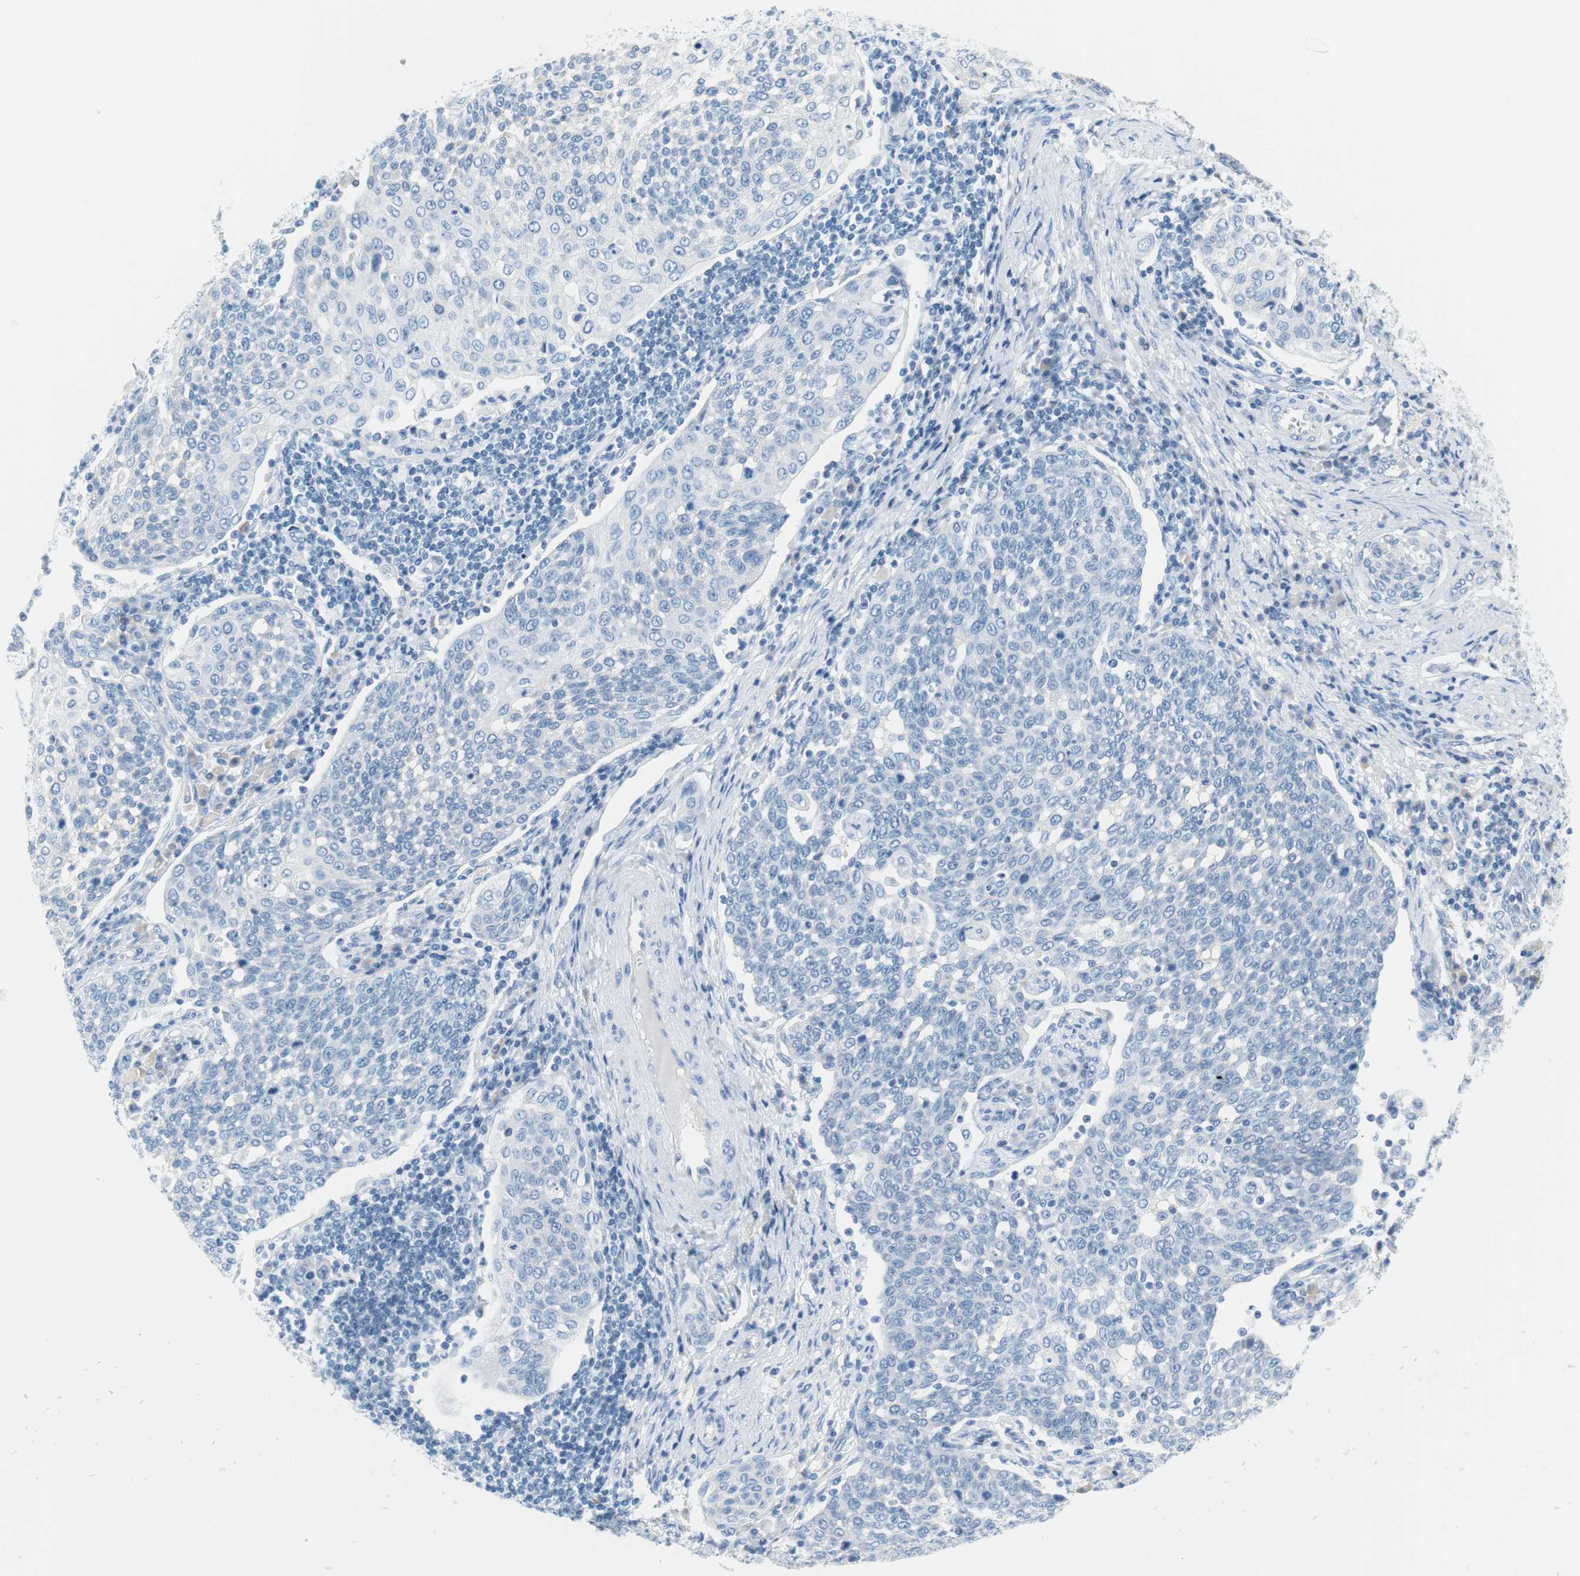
{"staining": {"intensity": "negative", "quantity": "none", "location": "none"}, "tissue": "cervical cancer", "cell_type": "Tumor cells", "image_type": "cancer", "snomed": [{"axis": "morphology", "description": "Squamous cell carcinoma, NOS"}, {"axis": "topography", "description": "Cervix"}], "caption": "Tumor cells are negative for protein expression in human cervical squamous cell carcinoma.", "gene": "MYH1", "patient": {"sex": "female", "age": 34}}